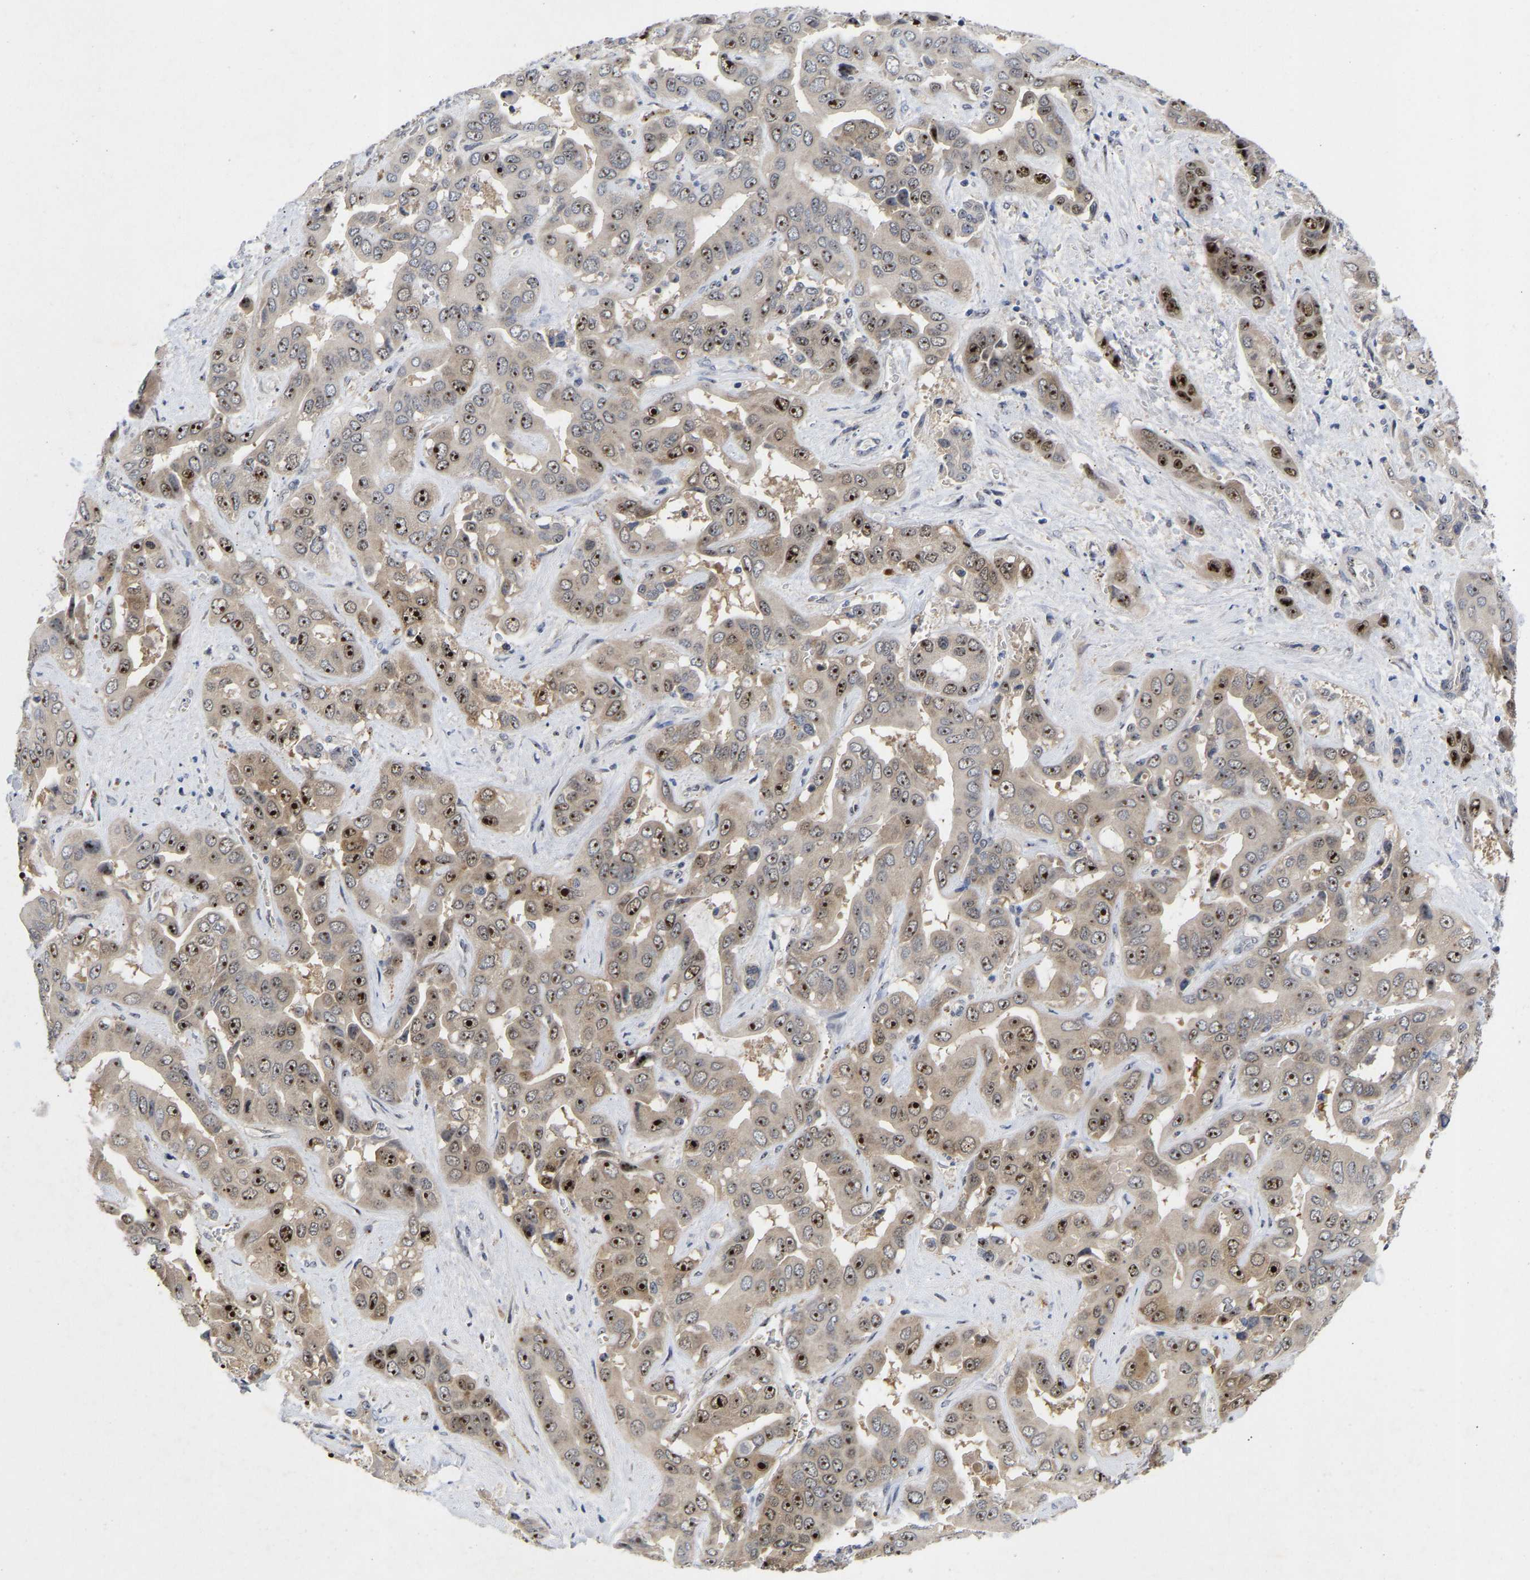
{"staining": {"intensity": "strong", "quantity": "25%-75%", "location": "cytoplasmic/membranous,nuclear"}, "tissue": "liver cancer", "cell_type": "Tumor cells", "image_type": "cancer", "snomed": [{"axis": "morphology", "description": "Cholangiocarcinoma"}, {"axis": "topography", "description": "Liver"}], "caption": "Immunohistochemistry (IHC) (DAB (3,3'-diaminobenzidine)) staining of human liver cancer (cholangiocarcinoma) reveals strong cytoplasmic/membranous and nuclear protein positivity in approximately 25%-75% of tumor cells. Immunohistochemistry stains the protein in brown and the nuclei are stained blue.", "gene": "NLE1", "patient": {"sex": "female", "age": 52}}